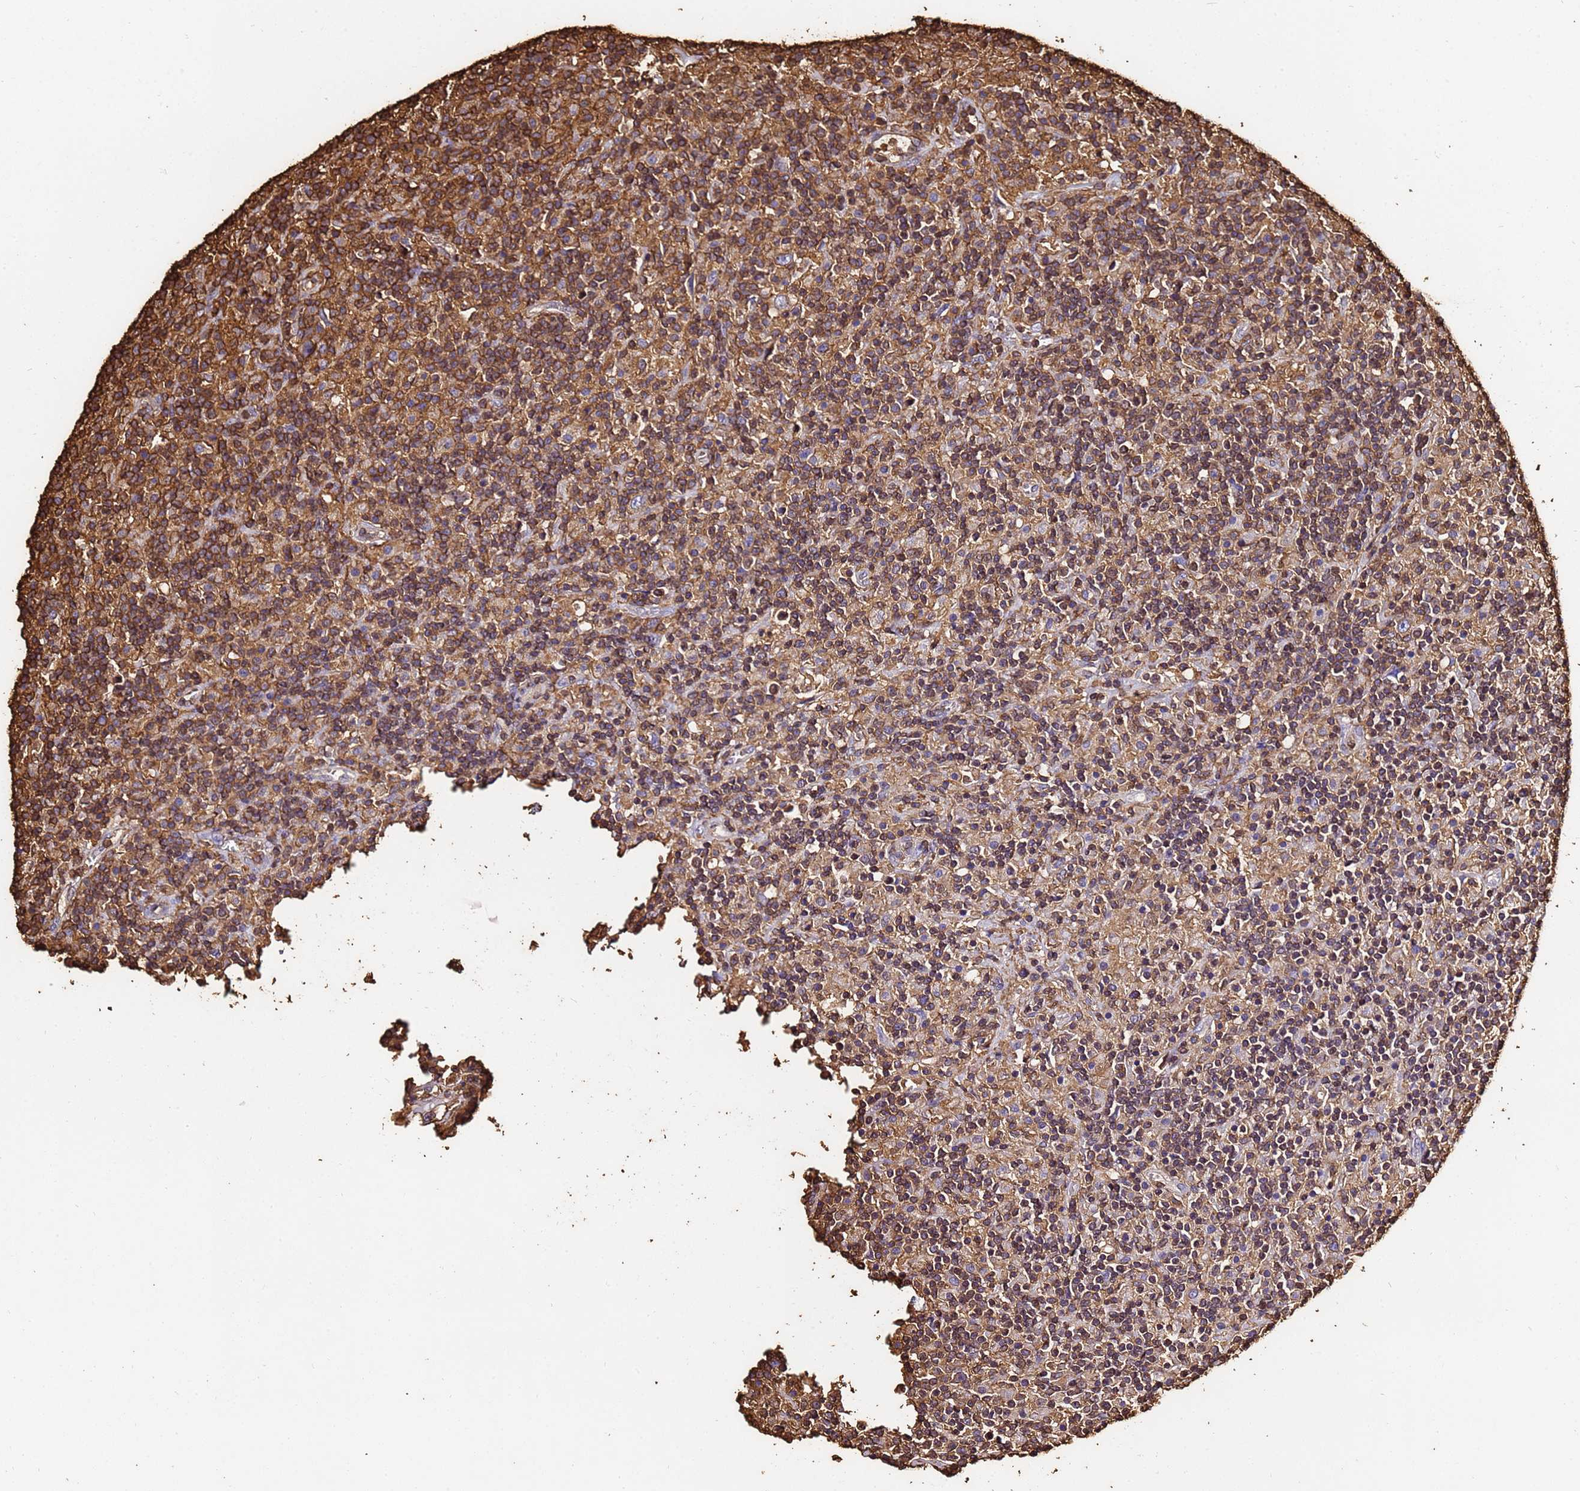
{"staining": {"intensity": "moderate", "quantity": "<25%", "location": "cytoplasmic/membranous"}, "tissue": "lymphoma", "cell_type": "Tumor cells", "image_type": "cancer", "snomed": [{"axis": "morphology", "description": "Hodgkin's disease, NOS"}, {"axis": "topography", "description": "Lymph node"}], "caption": "Hodgkin's disease was stained to show a protein in brown. There is low levels of moderate cytoplasmic/membranous positivity in about <25% of tumor cells.", "gene": "ACTB", "patient": {"sex": "male", "age": 70}}